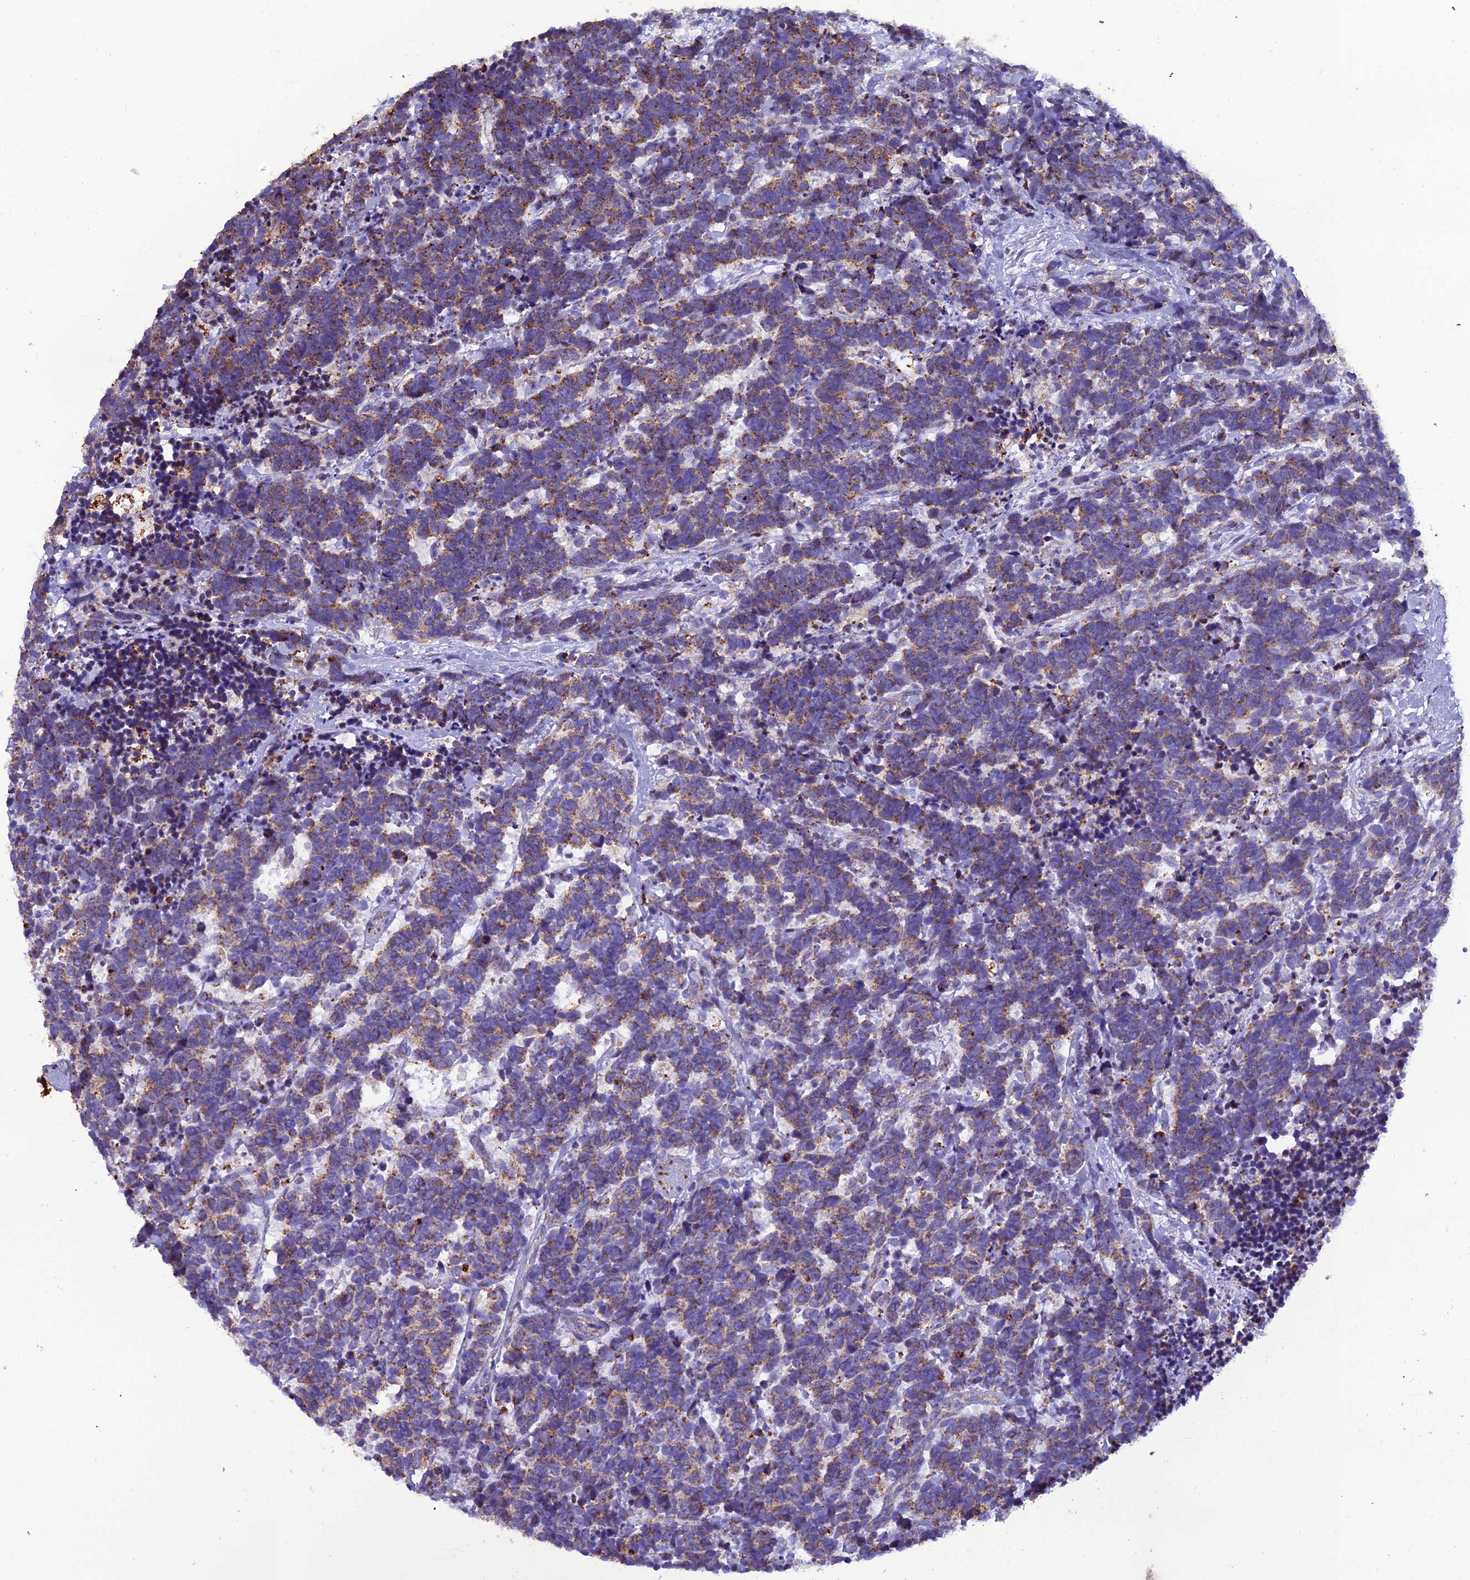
{"staining": {"intensity": "moderate", "quantity": ">75%", "location": "cytoplasmic/membranous"}, "tissue": "carcinoid", "cell_type": "Tumor cells", "image_type": "cancer", "snomed": [{"axis": "morphology", "description": "Carcinoma, NOS"}, {"axis": "morphology", "description": "Carcinoid, malignant, NOS"}, {"axis": "topography", "description": "Prostate"}], "caption": "An immunohistochemistry image of tumor tissue is shown. Protein staining in brown shows moderate cytoplasmic/membranous positivity in carcinoid within tumor cells.", "gene": "GPD1", "patient": {"sex": "male", "age": 57}}